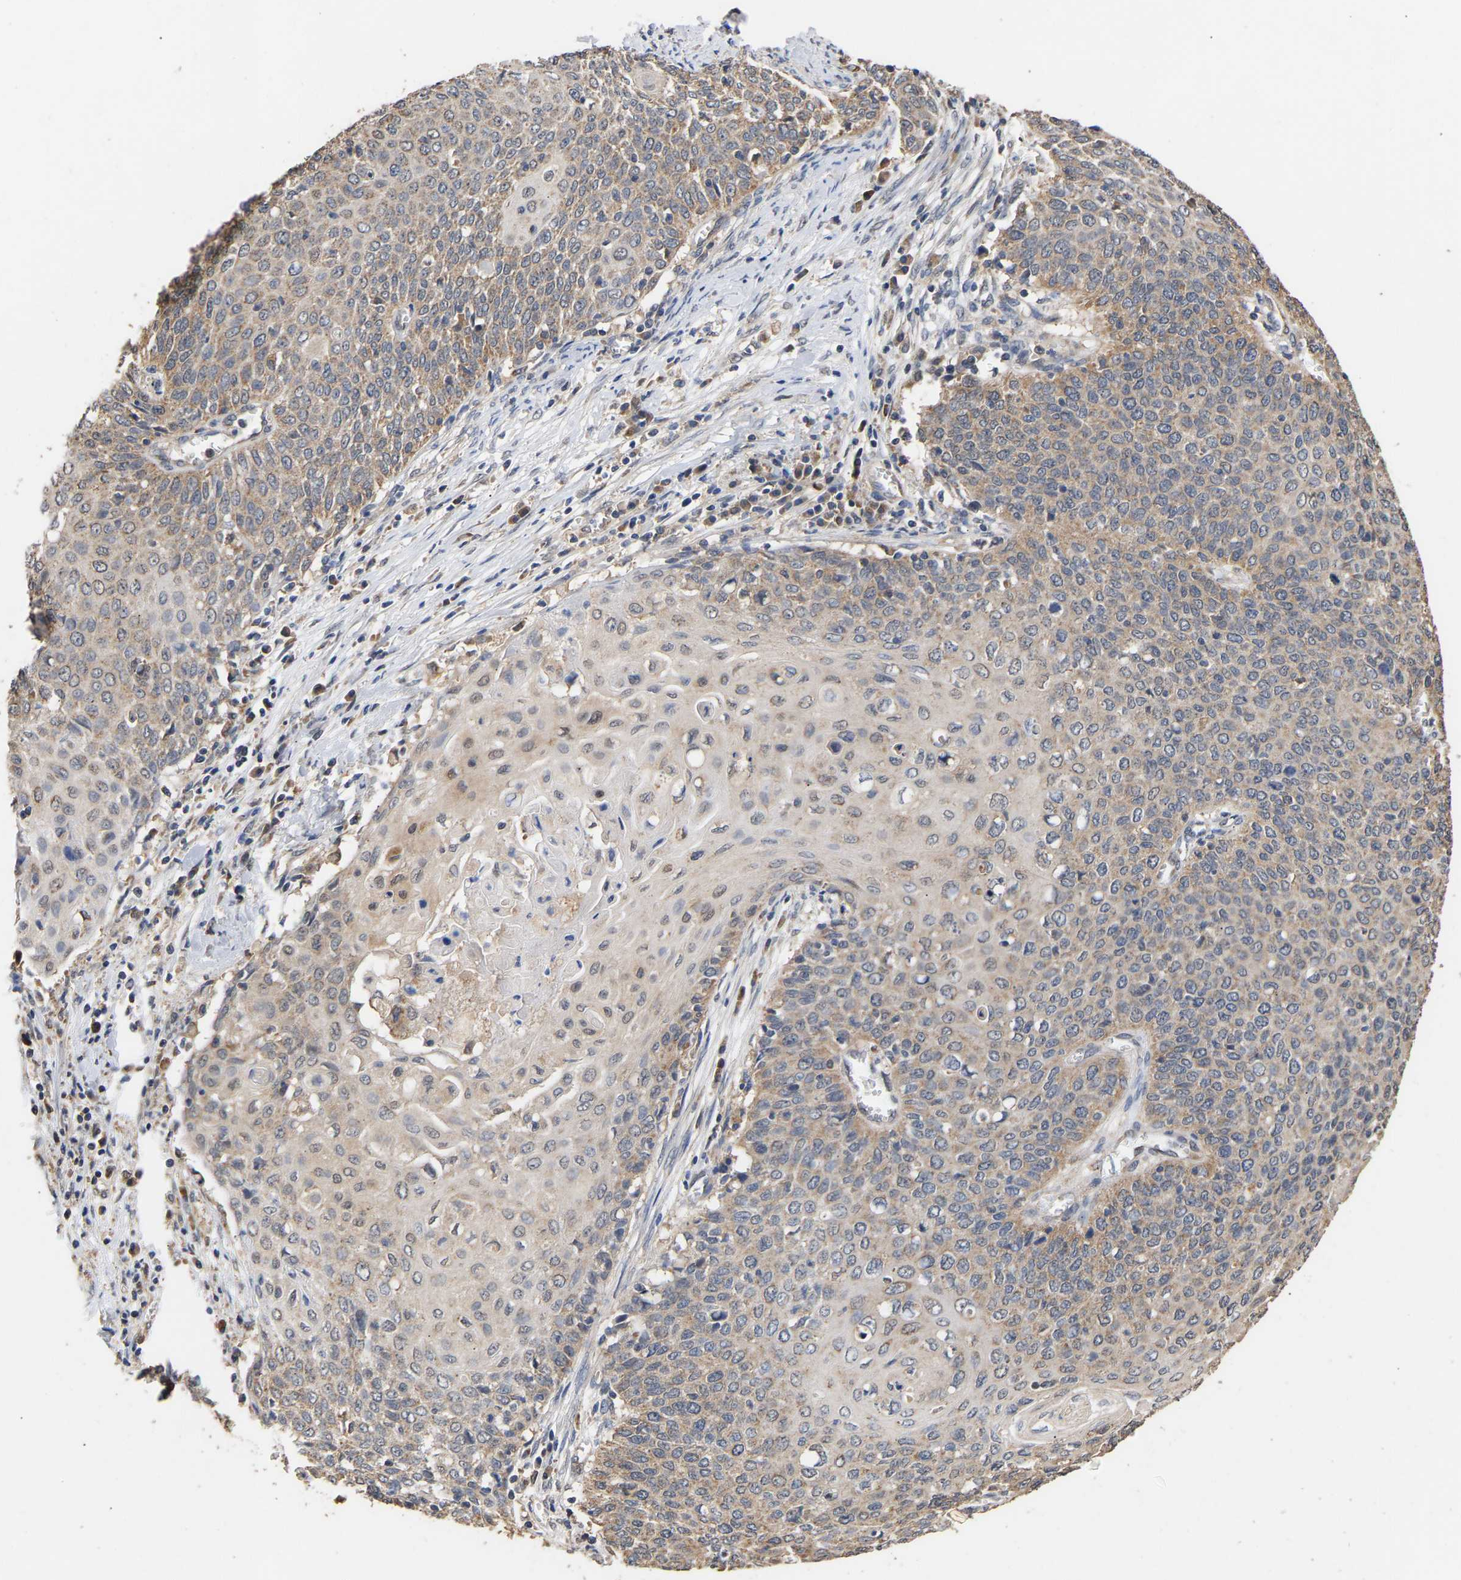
{"staining": {"intensity": "weak", "quantity": ">75%", "location": "cytoplasmic/membranous"}, "tissue": "cervical cancer", "cell_type": "Tumor cells", "image_type": "cancer", "snomed": [{"axis": "morphology", "description": "Squamous cell carcinoma, NOS"}, {"axis": "topography", "description": "Cervix"}], "caption": "Cervical cancer (squamous cell carcinoma) stained with a brown dye demonstrates weak cytoplasmic/membranous positive positivity in approximately >75% of tumor cells.", "gene": "ZNF26", "patient": {"sex": "female", "age": 39}}